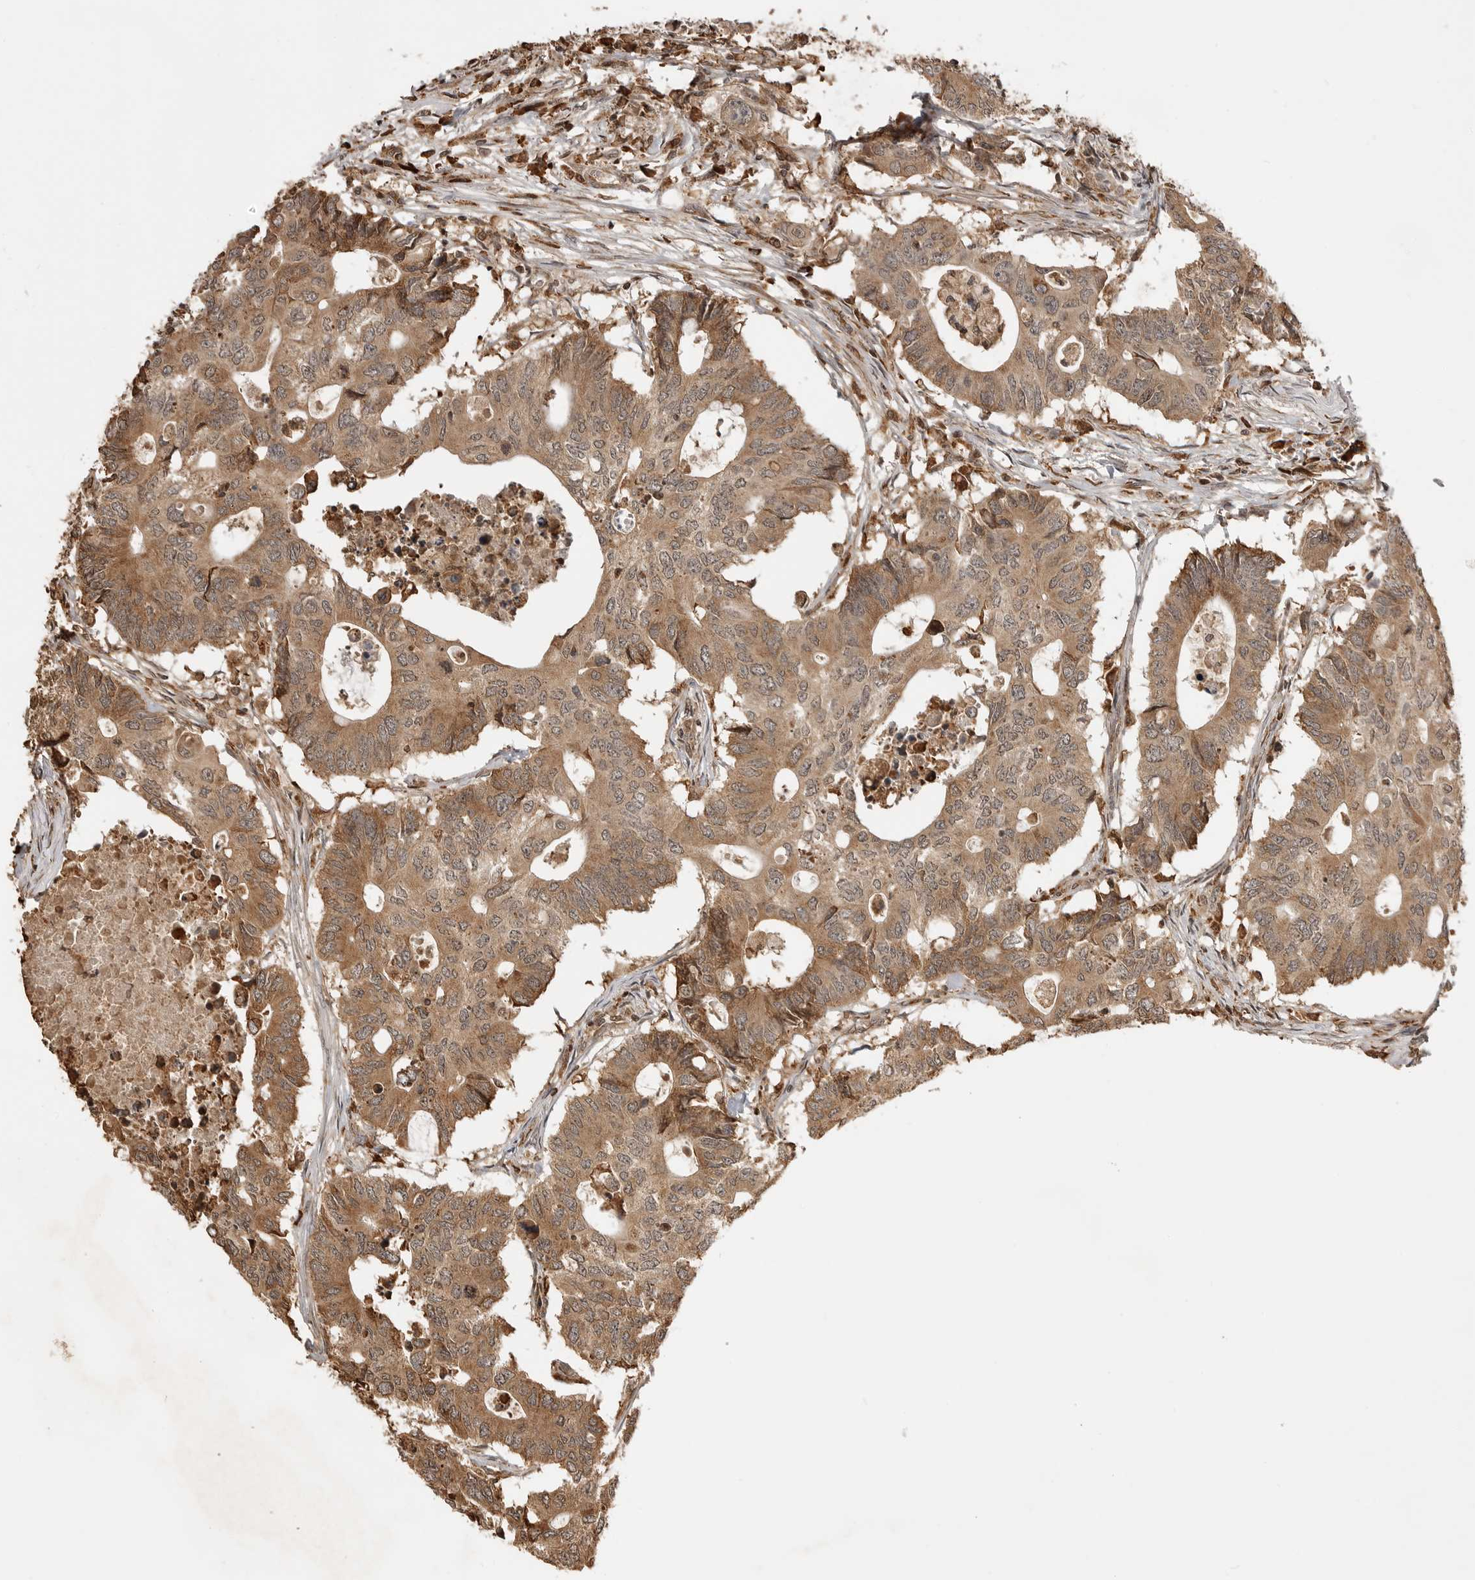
{"staining": {"intensity": "moderate", "quantity": ">75%", "location": "cytoplasmic/membranous"}, "tissue": "colorectal cancer", "cell_type": "Tumor cells", "image_type": "cancer", "snomed": [{"axis": "morphology", "description": "Adenocarcinoma, NOS"}, {"axis": "topography", "description": "Colon"}], "caption": "IHC of colorectal adenocarcinoma reveals medium levels of moderate cytoplasmic/membranous expression in about >75% of tumor cells.", "gene": "BMP2K", "patient": {"sex": "male", "age": 71}}